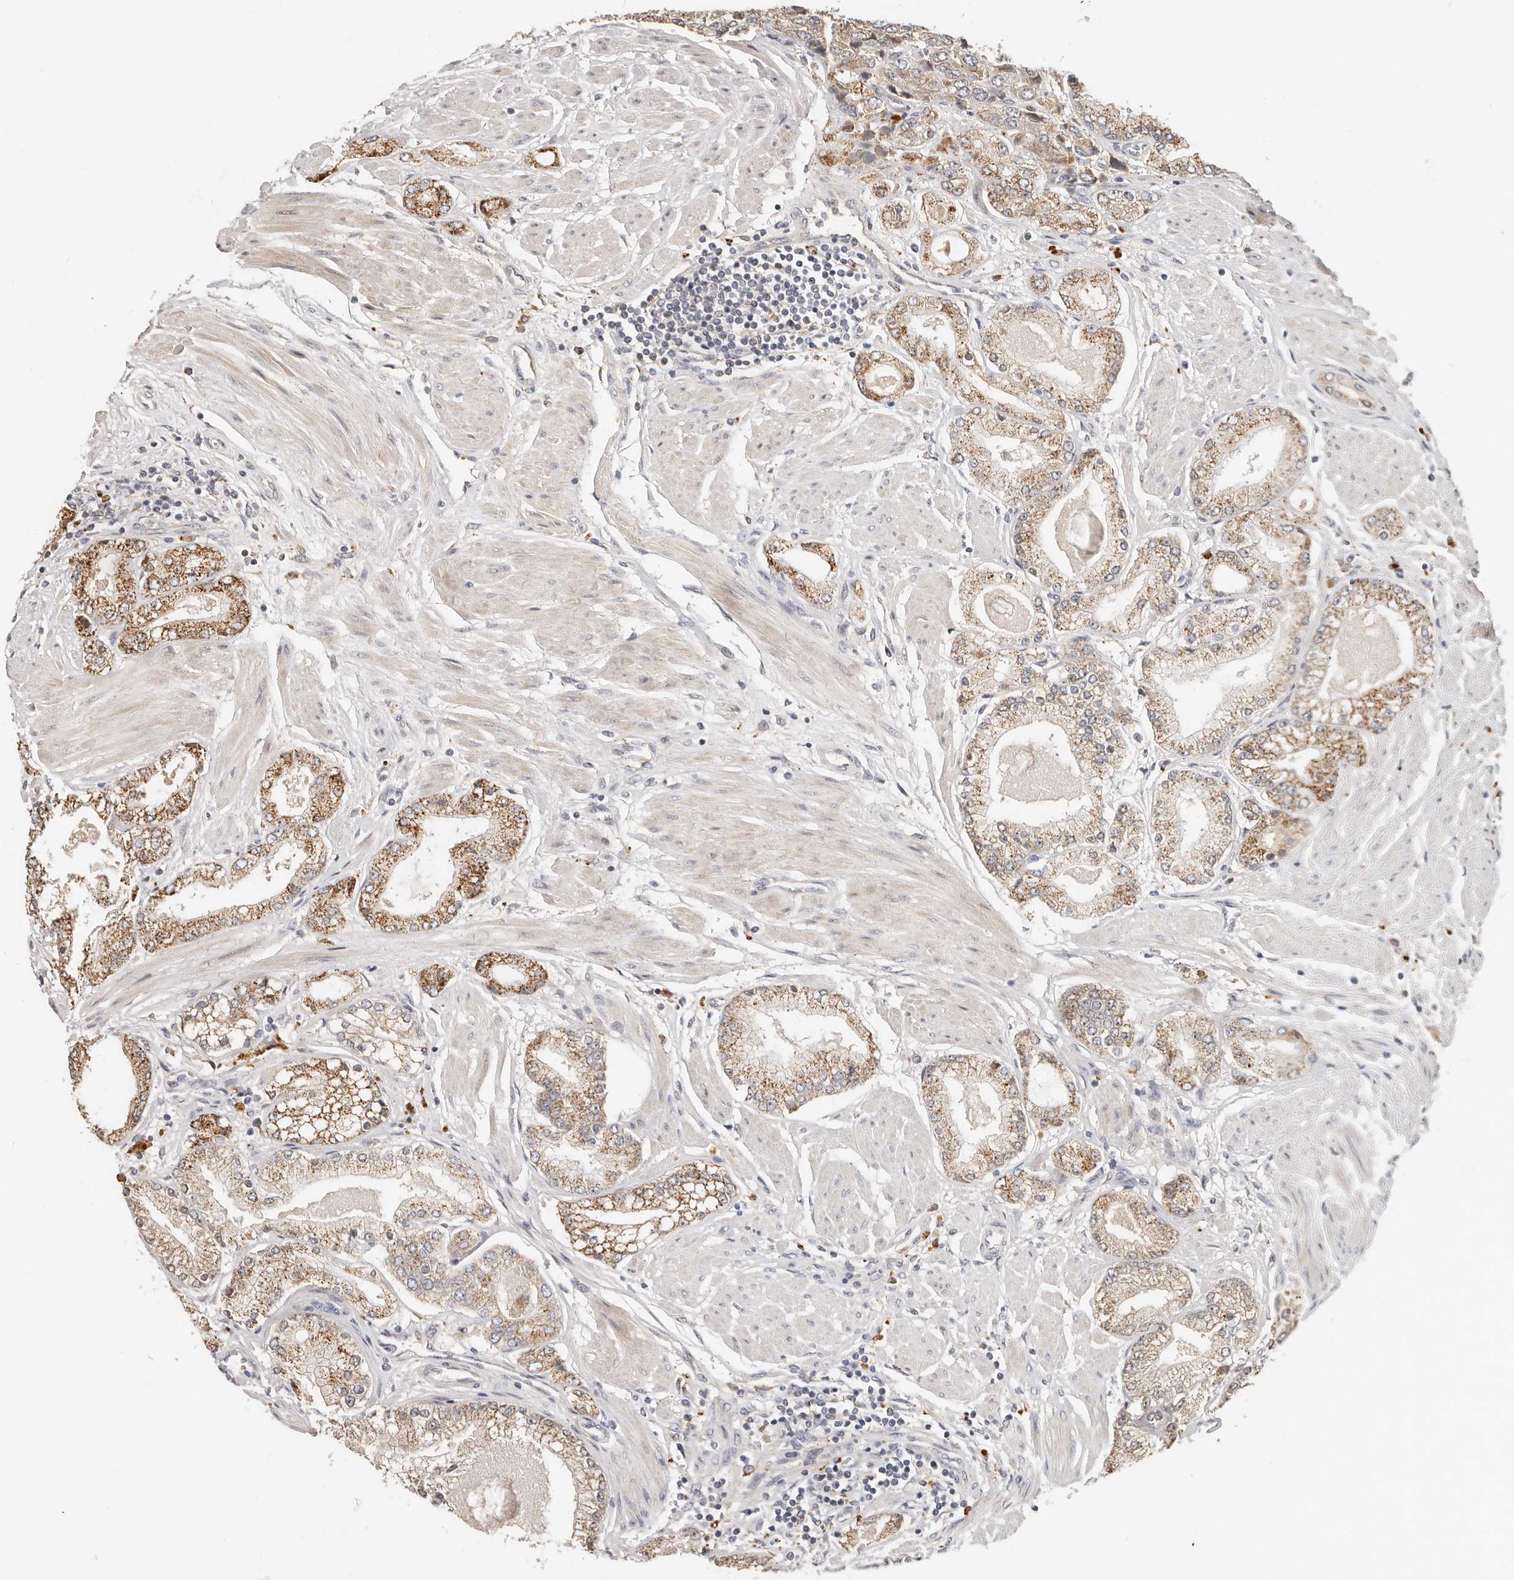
{"staining": {"intensity": "moderate", "quantity": "25%-75%", "location": "cytoplasmic/membranous"}, "tissue": "prostate cancer", "cell_type": "Tumor cells", "image_type": "cancer", "snomed": [{"axis": "morphology", "description": "Adenocarcinoma, High grade"}, {"axis": "topography", "description": "Prostate"}], "caption": "This is a photomicrograph of IHC staining of adenocarcinoma (high-grade) (prostate), which shows moderate staining in the cytoplasmic/membranous of tumor cells.", "gene": "ZRANB1", "patient": {"sex": "male", "age": 50}}